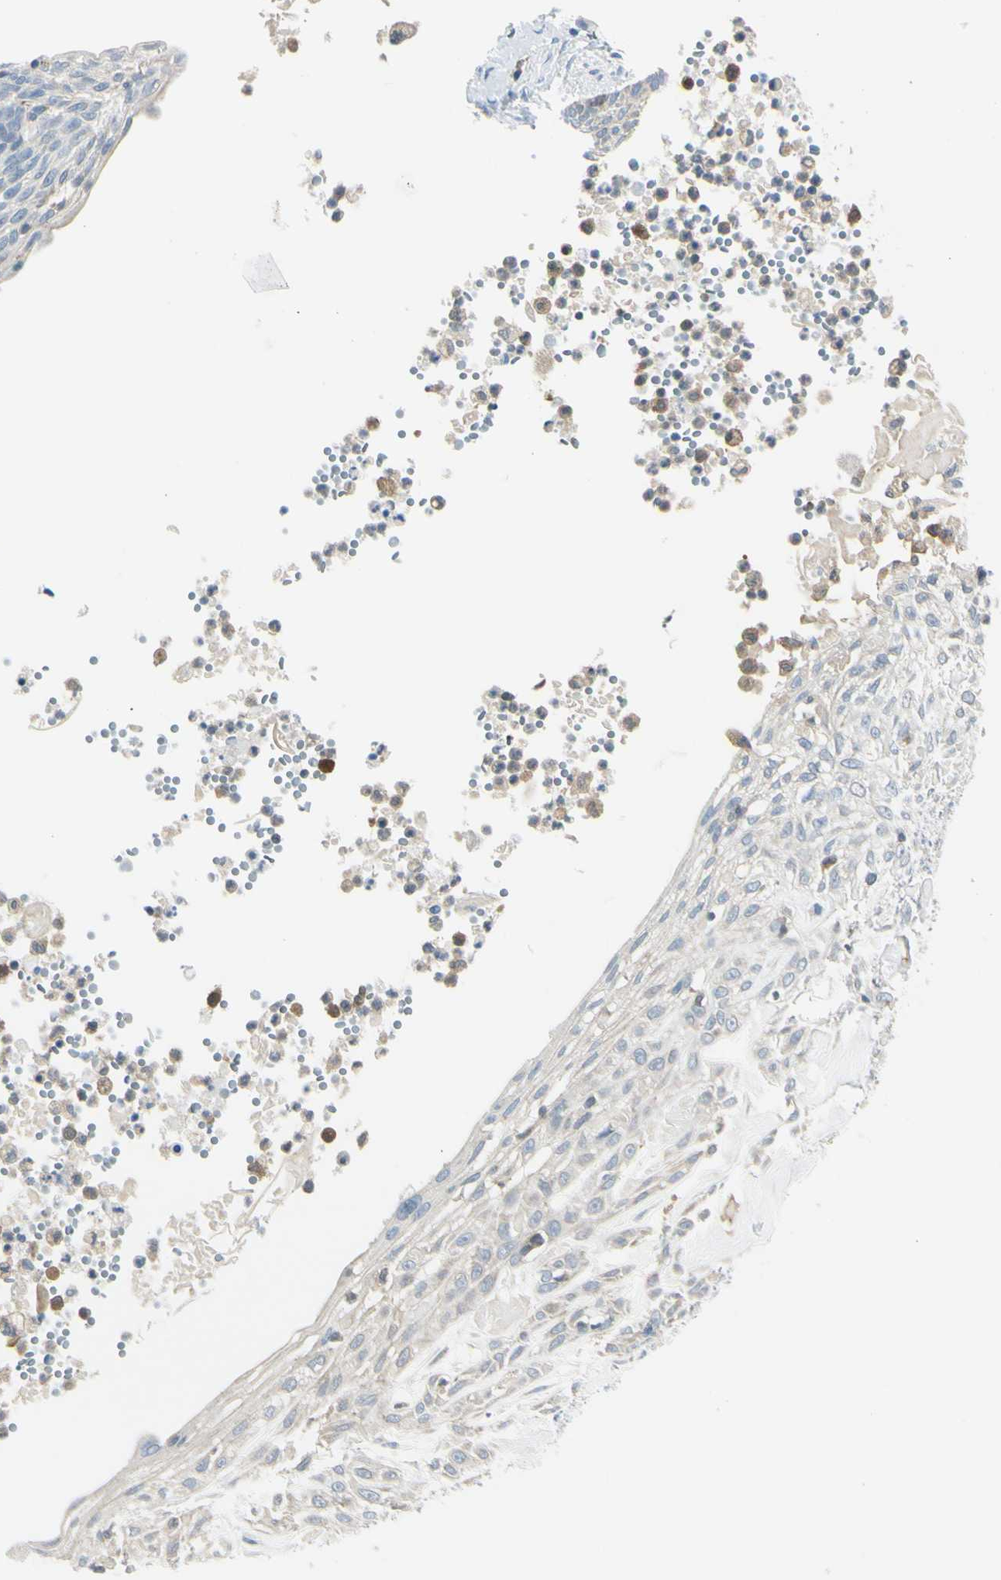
{"staining": {"intensity": "negative", "quantity": "none", "location": "none"}, "tissue": "skin cancer", "cell_type": "Tumor cells", "image_type": "cancer", "snomed": [{"axis": "morphology", "description": "Normal tissue, NOS"}, {"axis": "morphology", "description": "Basal cell carcinoma"}, {"axis": "topography", "description": "Skin"}], "caption": "High magnification brightfield microscopy of skin cancer (basal cell carcinoma) stained with DAB (3,3'-diaminobenzidine) (brown) and counterstained with hematoxylin (blue): tumor cells show no significant positivity. Nuclei are stained in blue.", "gene": "CYRIB", "patient": {"sex": "male", "age": 87}}